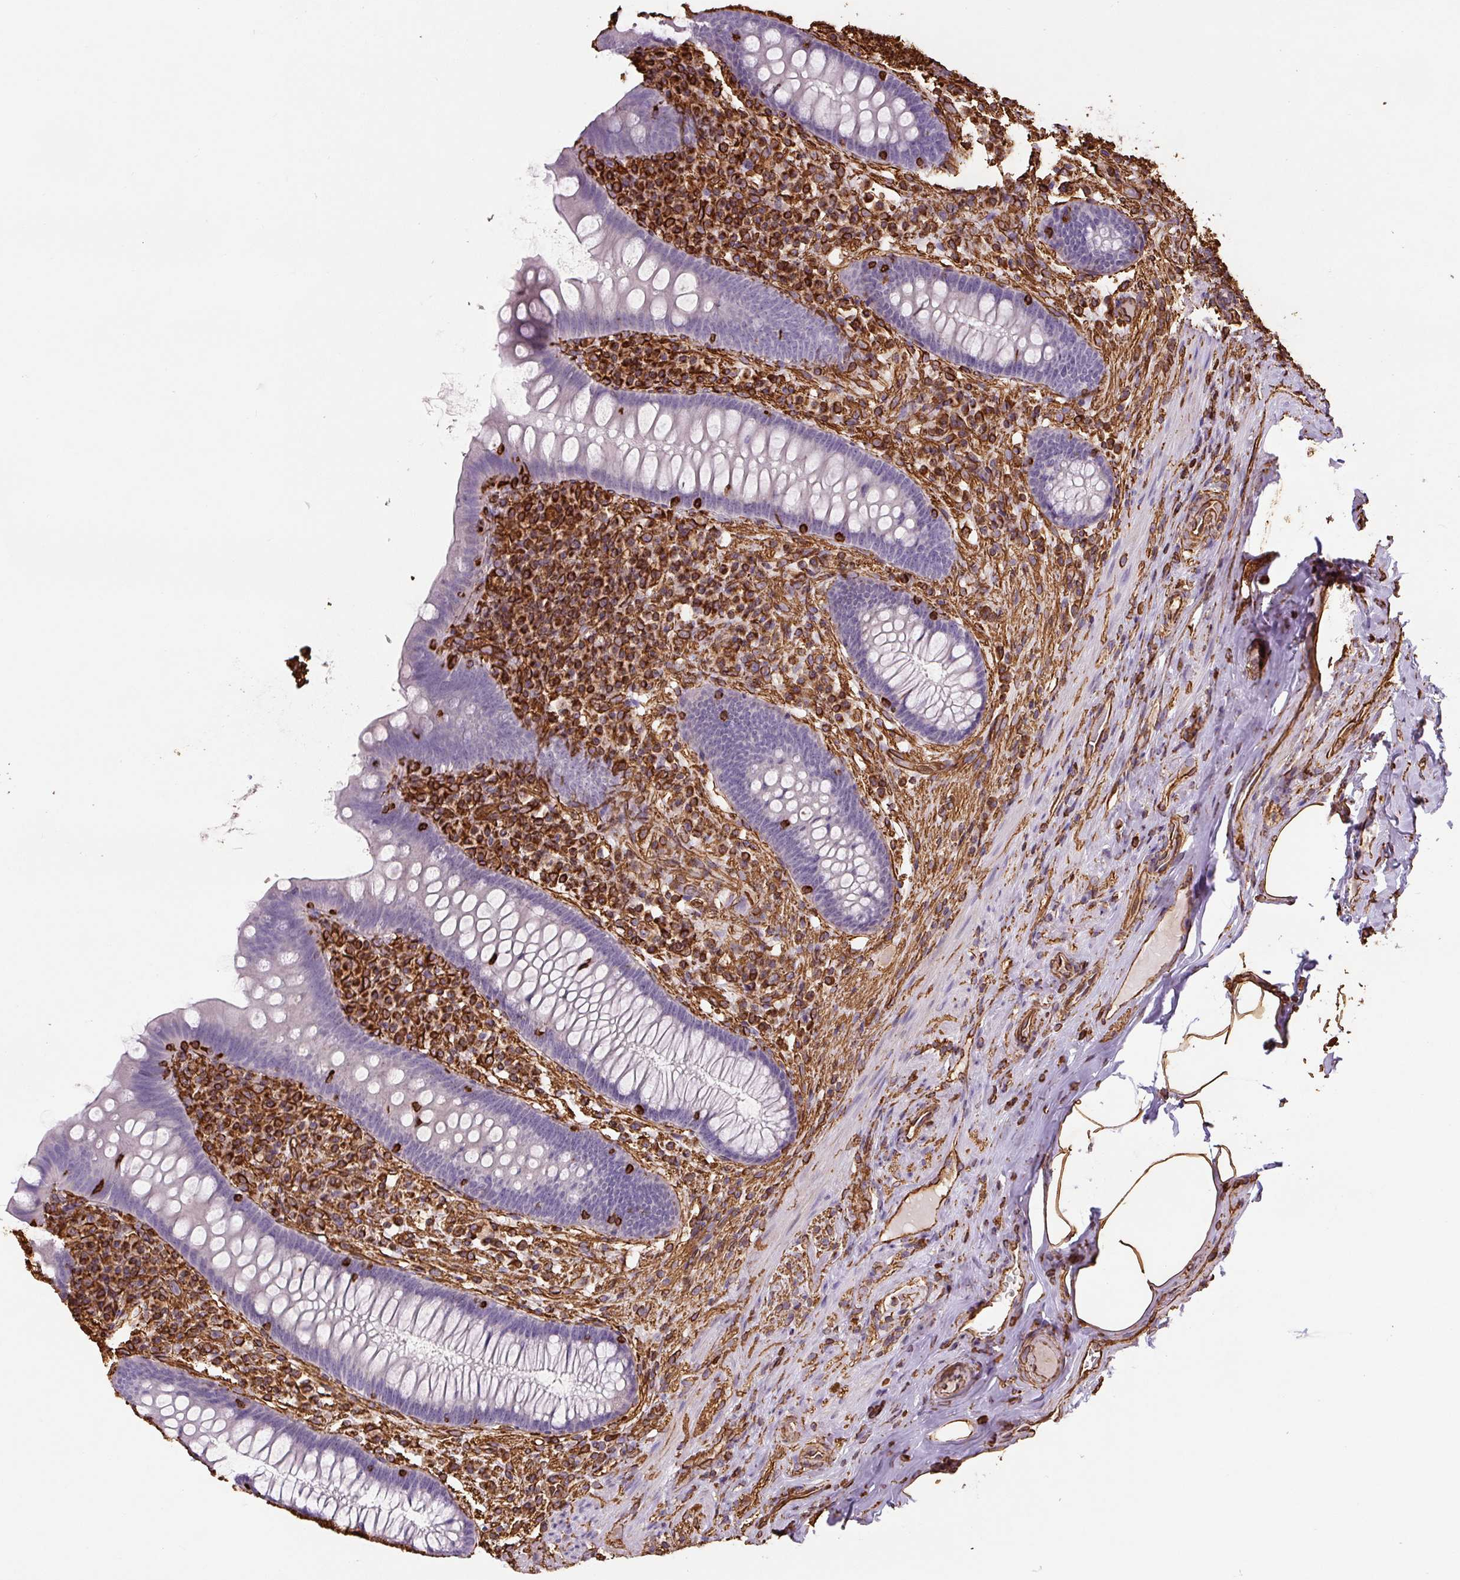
{"staining": {"intensity": "negative", "quantity": "none", "location": "none"}, "tissue": "appendix", "cell_type": "Glandular cells", "image_type": "normal", "snomed": [{"axis": "morphology", "description": "Normal tissue, NOS"}, {"axis": "topography", "description": "Appendix"}], "caption": "This is a photomicrograph of immunohistochemistry (IHC) staining of normal appendix, which shows no staining in glandular cells.", "gene": "VIM", "patient": {"sex": "male", "age": 71}}